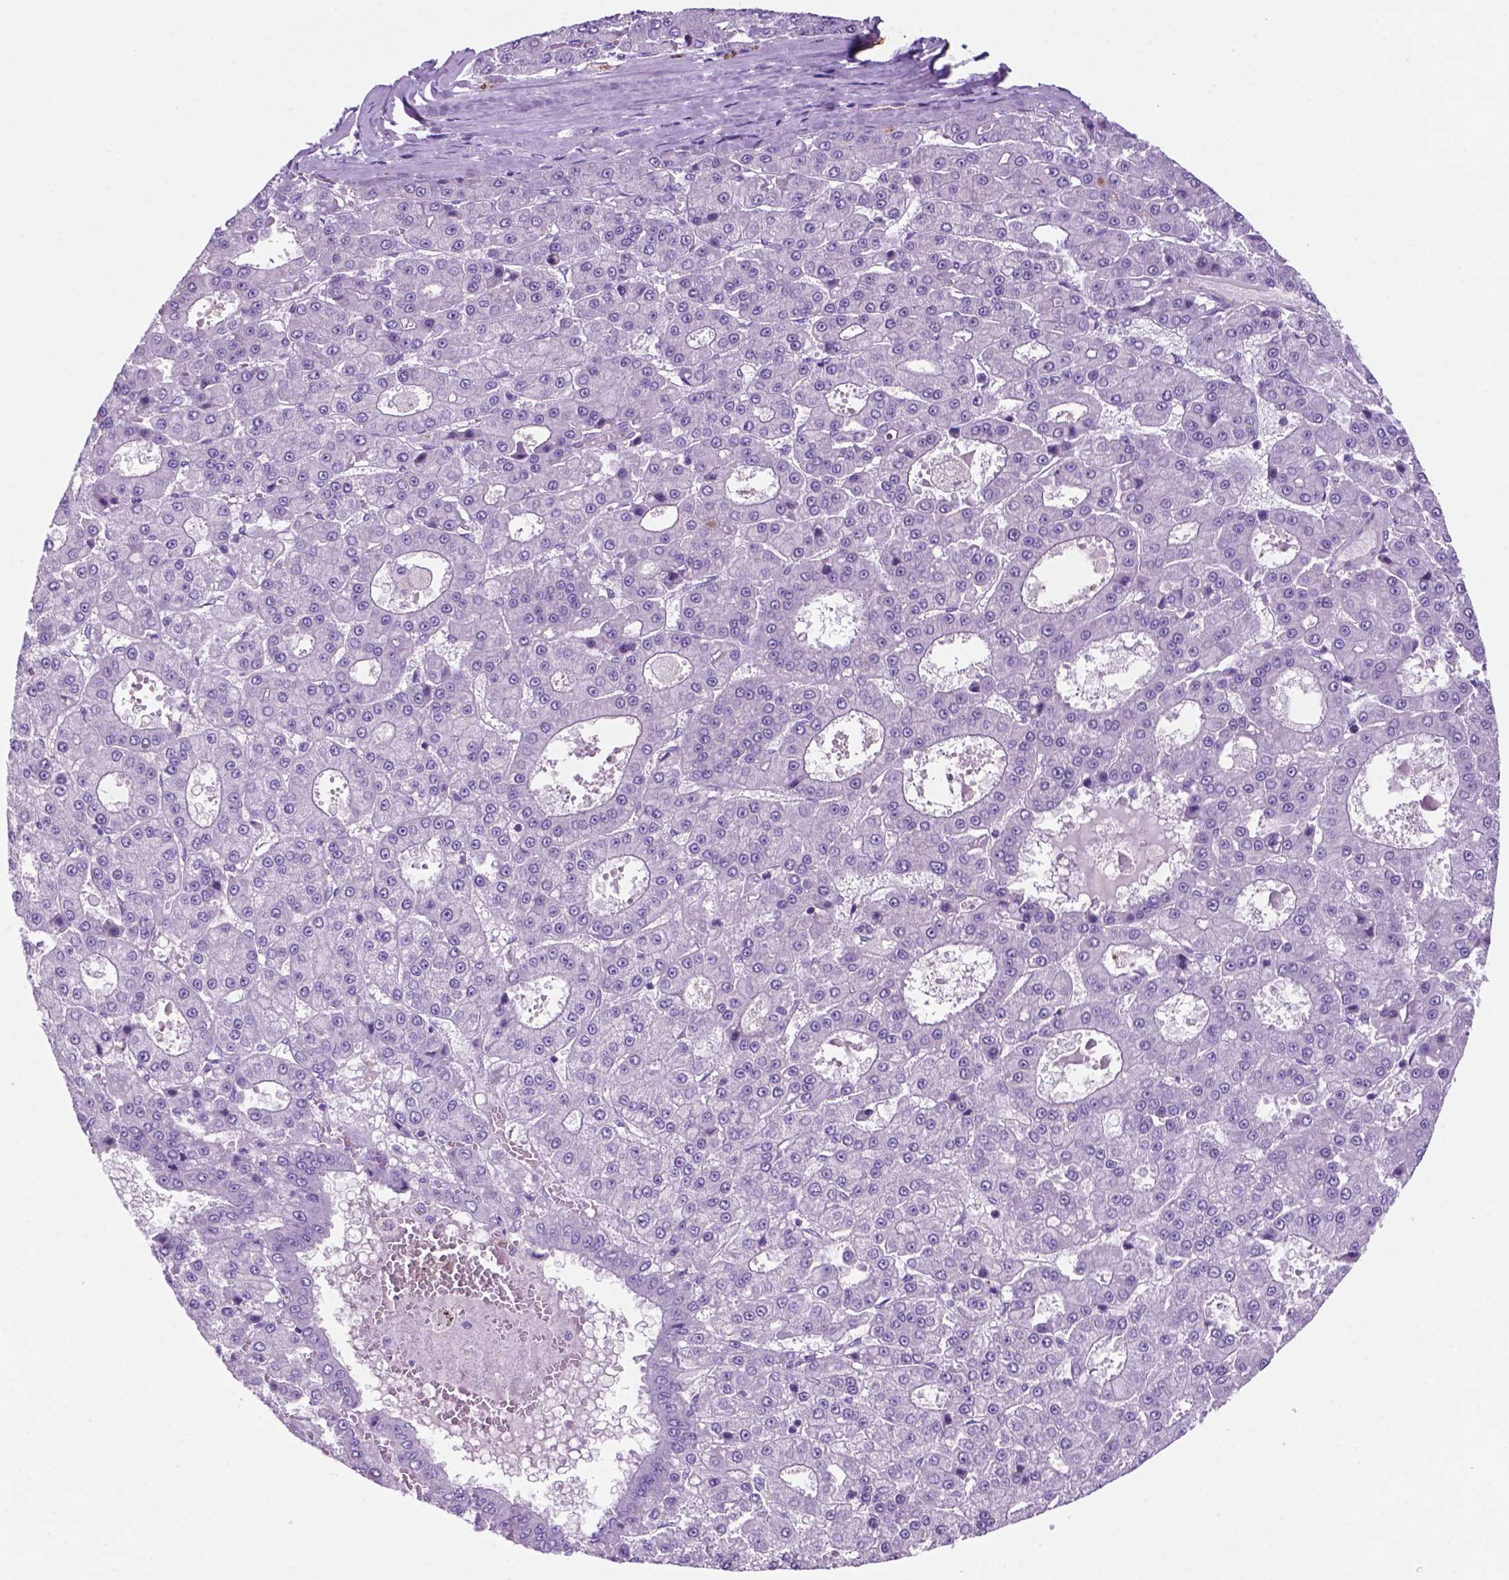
{"staining": {"intensity": "negative", "quantity": "none", "location": "none"}, "tissue": "liver cancer", "cell_type": "Tumor cells", "image_type": "cancer", "snomed": [{"axis": "morphology", "description": "Carcinoma, Hepatocellular, NOS"}, {"axis": "topography", "description": "Liver"}], "caption": "Hepatocellular carcinoma (liver) was stained to show a protein in brown. There is no significant expression in tumor cells.", "gene": "C18orf21", "patient": {"sex": "male", "age": 70}}